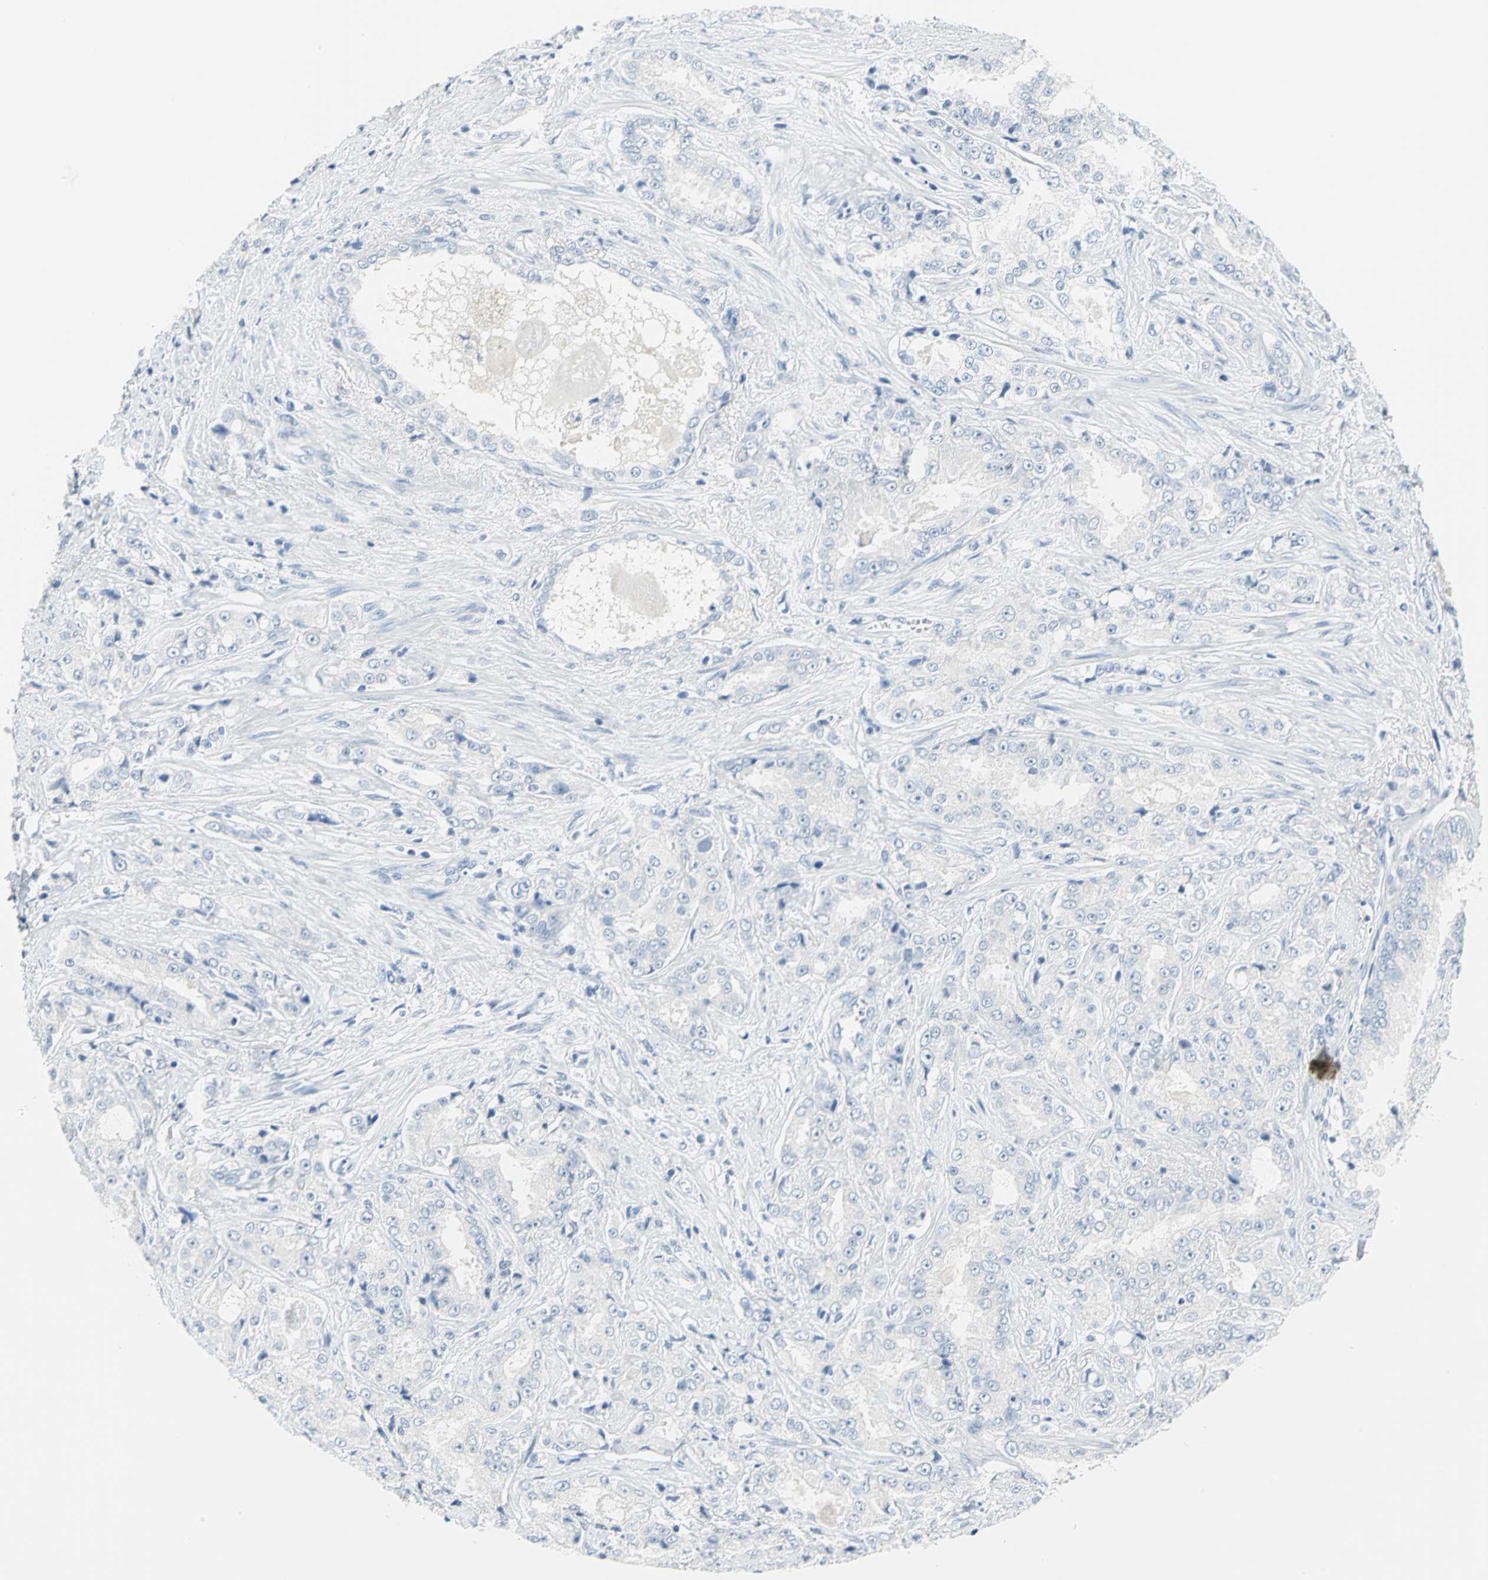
{"staining": {"intensity": "negative", "quantity": "none", "location": "none"}, "tissue": "prostate cancer", "cell_type": "Tumor cells", "image_type": "cancer", "snomed": [{"axis": "morphology", "description": "Adenocarcinoma, High grade"}, {"axis": "topography", "description": "Prostate"}], "caption": "Immunohistochemical staining of prostate cancer exhibits no significant expression in tumor cells.", "gene": "PKLR", "patient": {"sex": "male", "age": 73}}